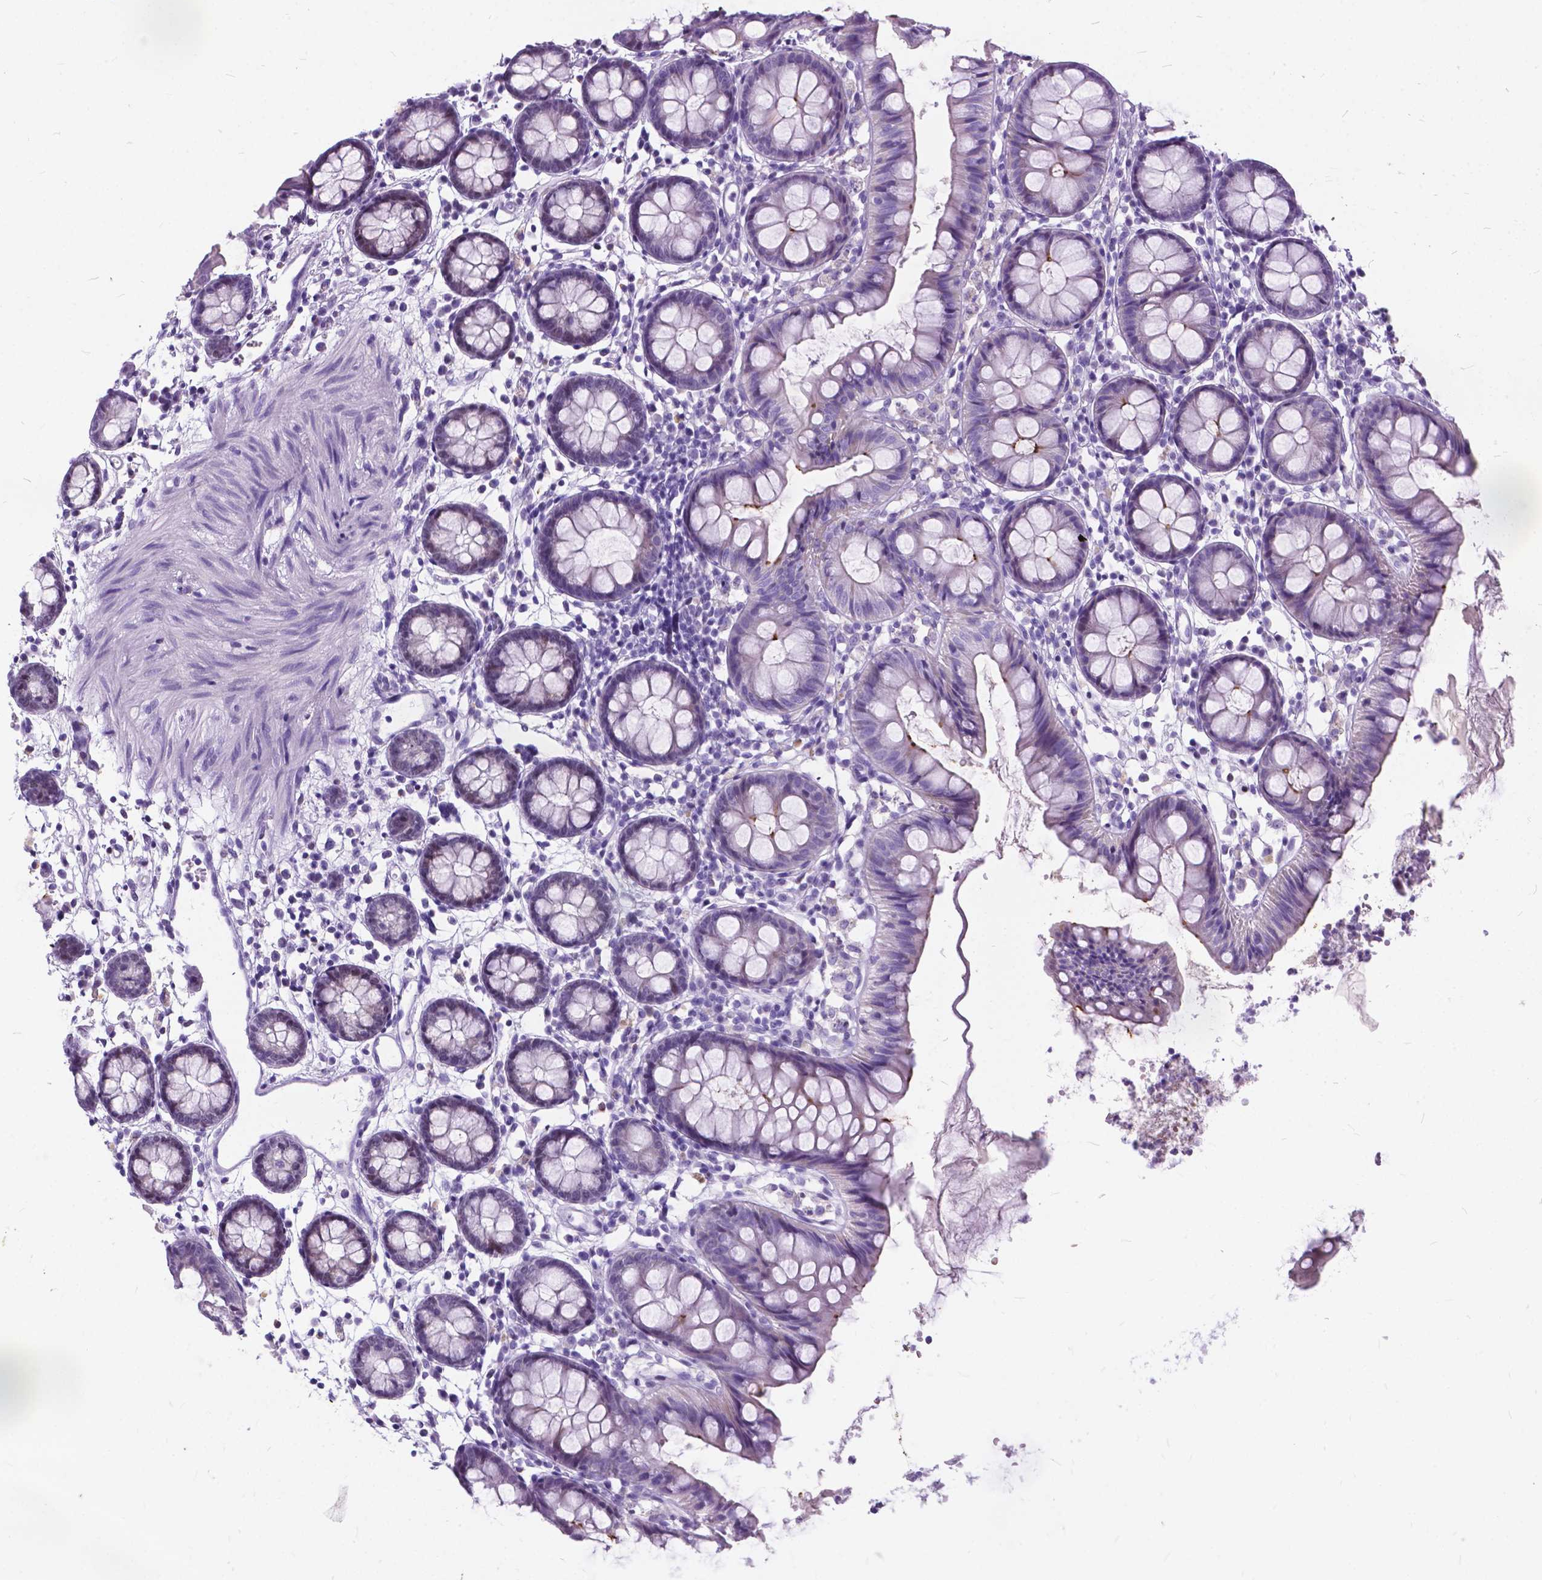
{"staining": {"intensity": "negative", "quantity": "none", "location": "none"}, "tissue": "colon", "cell_type": "Endothelial cells", "image_type": "normal", "snomed": [{"axis": "morphology", "description": "Normal tissue, NOS"}, {"axis": "topography", "description": "Colon"}], "caption": "Immunohistochemistry of unremarkable human colon reveals no staining in endothelial cells.", "gene": "BSND", "patient": {"sex": "female", "age": 84}}